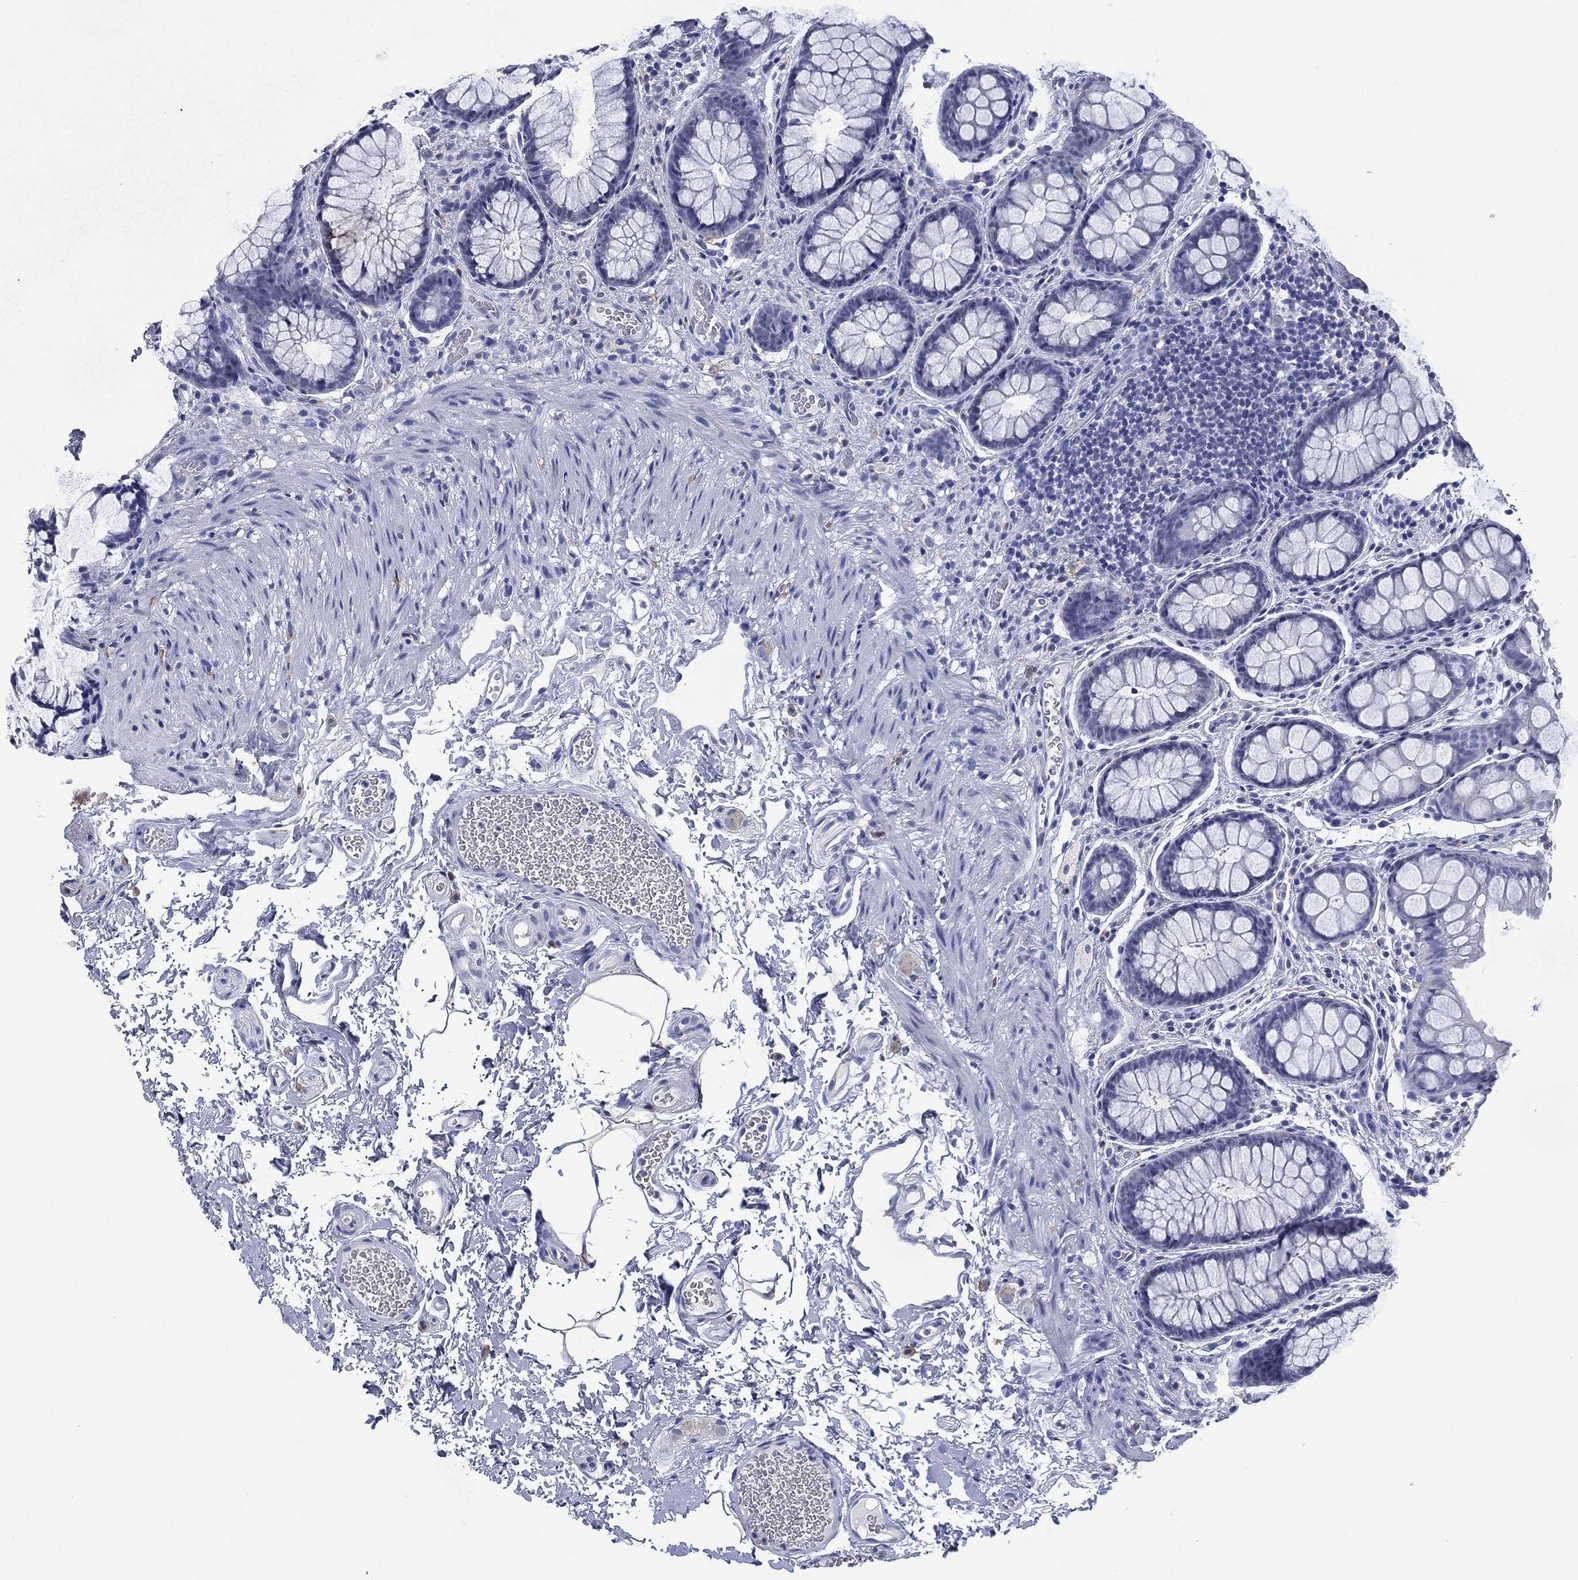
{"staining": {"intensity": "negative", "quantity": "none", "location": "none"}, "tissue": "rectum", "cell_type": "Glandular cells", "image_type": "normal", "snomed": [{"axis": "morphology", "description": "Normal tissue, NOS"}, {"axis": "topography", "description": "Rectum"}], "caption": "Immunohistochemistry of unremarkable human rectum reveals no positivity in glandular cells. (DAB immunohistochemistry (IHC) with hematoxylin counter stain).", "gene": "FSCN2", "patient": {"sex": "female", "age": 62}}